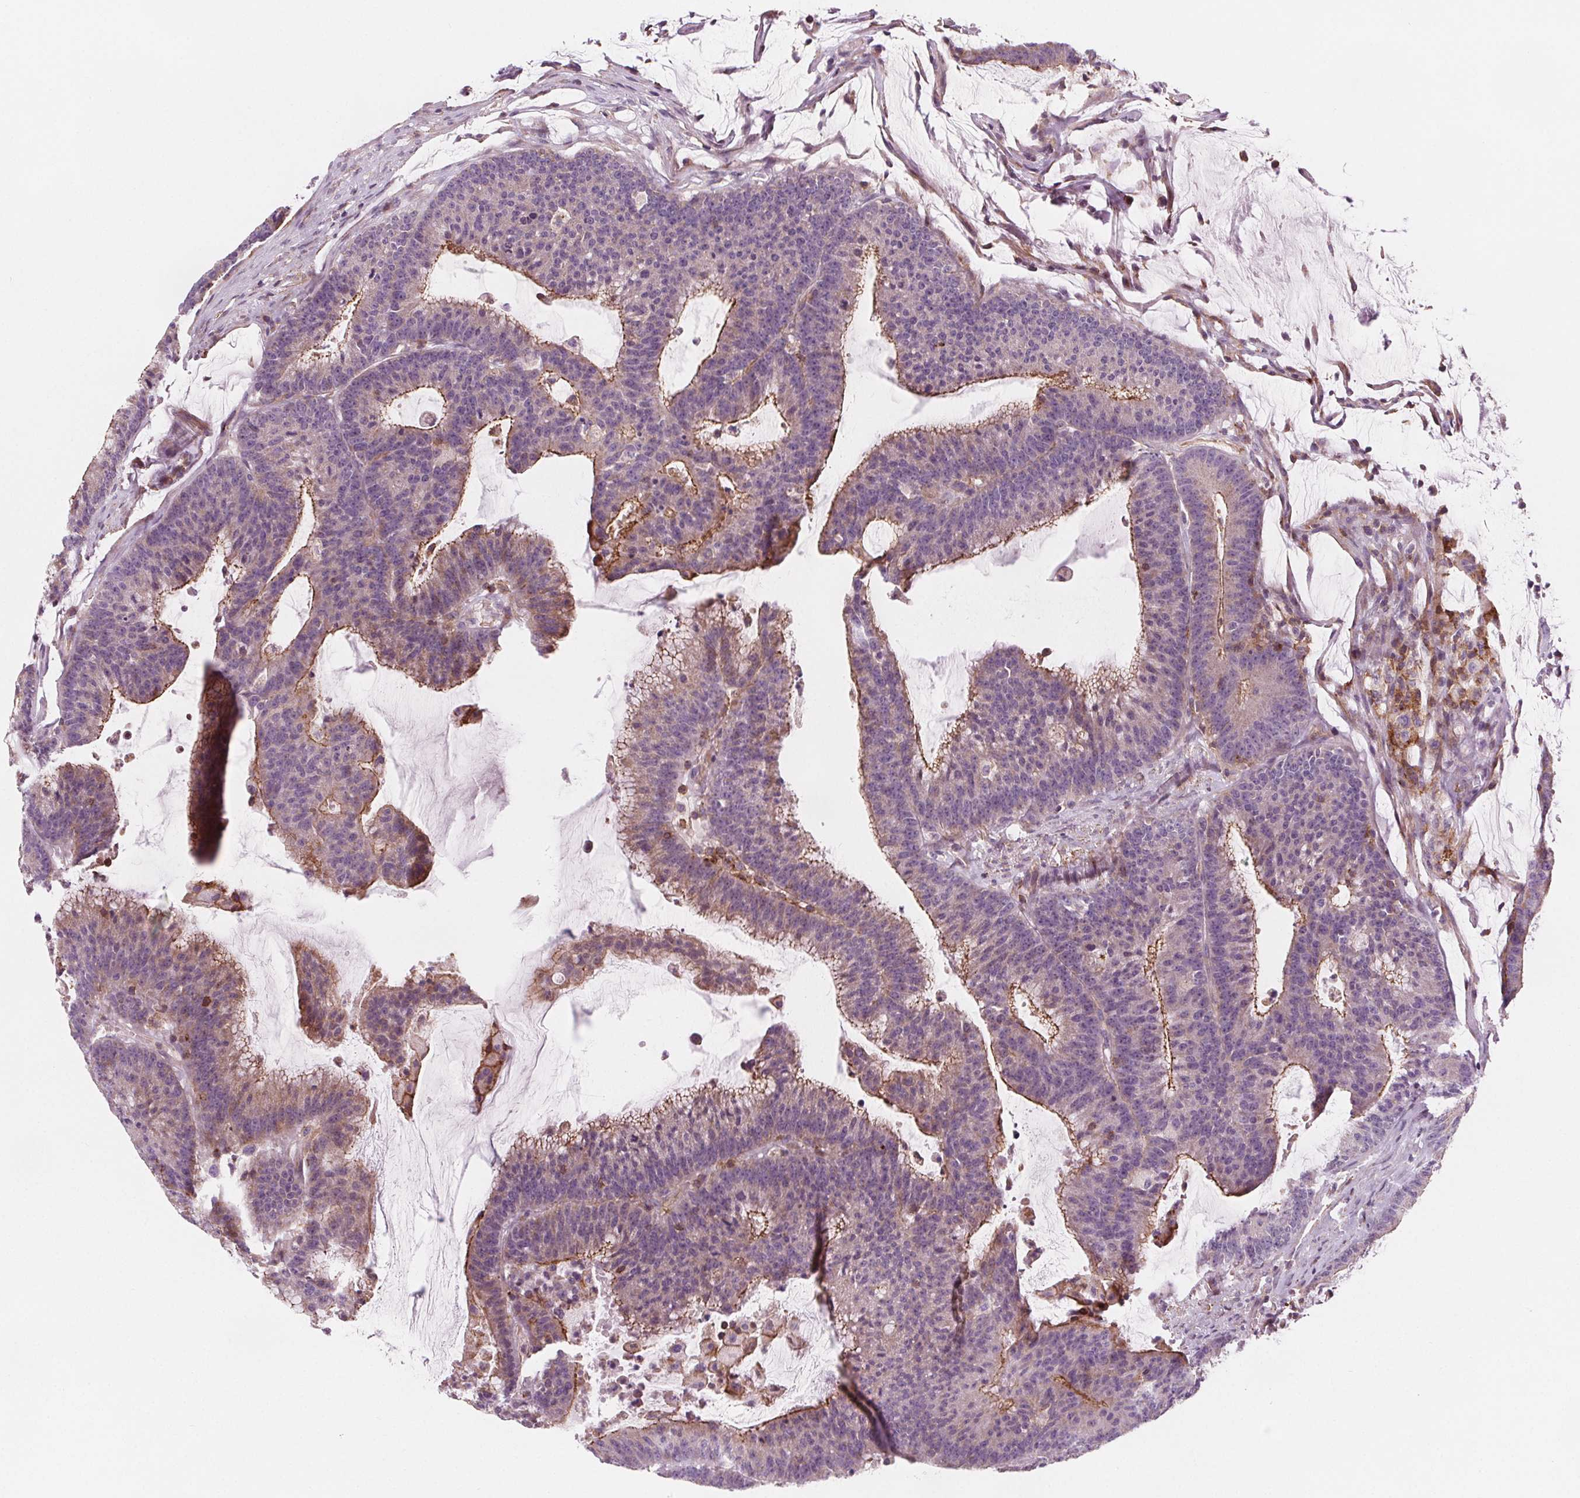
{"staining": {"intensity": "moderate", "quantity": "<25%", "location": "cytoplasmic/membranous"}, "tissue": "colorectal cancer", "cell_type": "Tumor cells", "image_type": "cancer", "snomed": [{"axis": "morphology", "description": "Adenocarcinoma, NOS"}, {"axis": "topography", "description": "Colon"}], "caption": "This is an image of immunohistochemistry staining of colorectal cancer (adenocarcinoma), which shows moderate positivity in the cytoplasmic/membranous of tumor cells.", "gene": "ADAM33", "patient": {"sex": "female", "age": 78}}